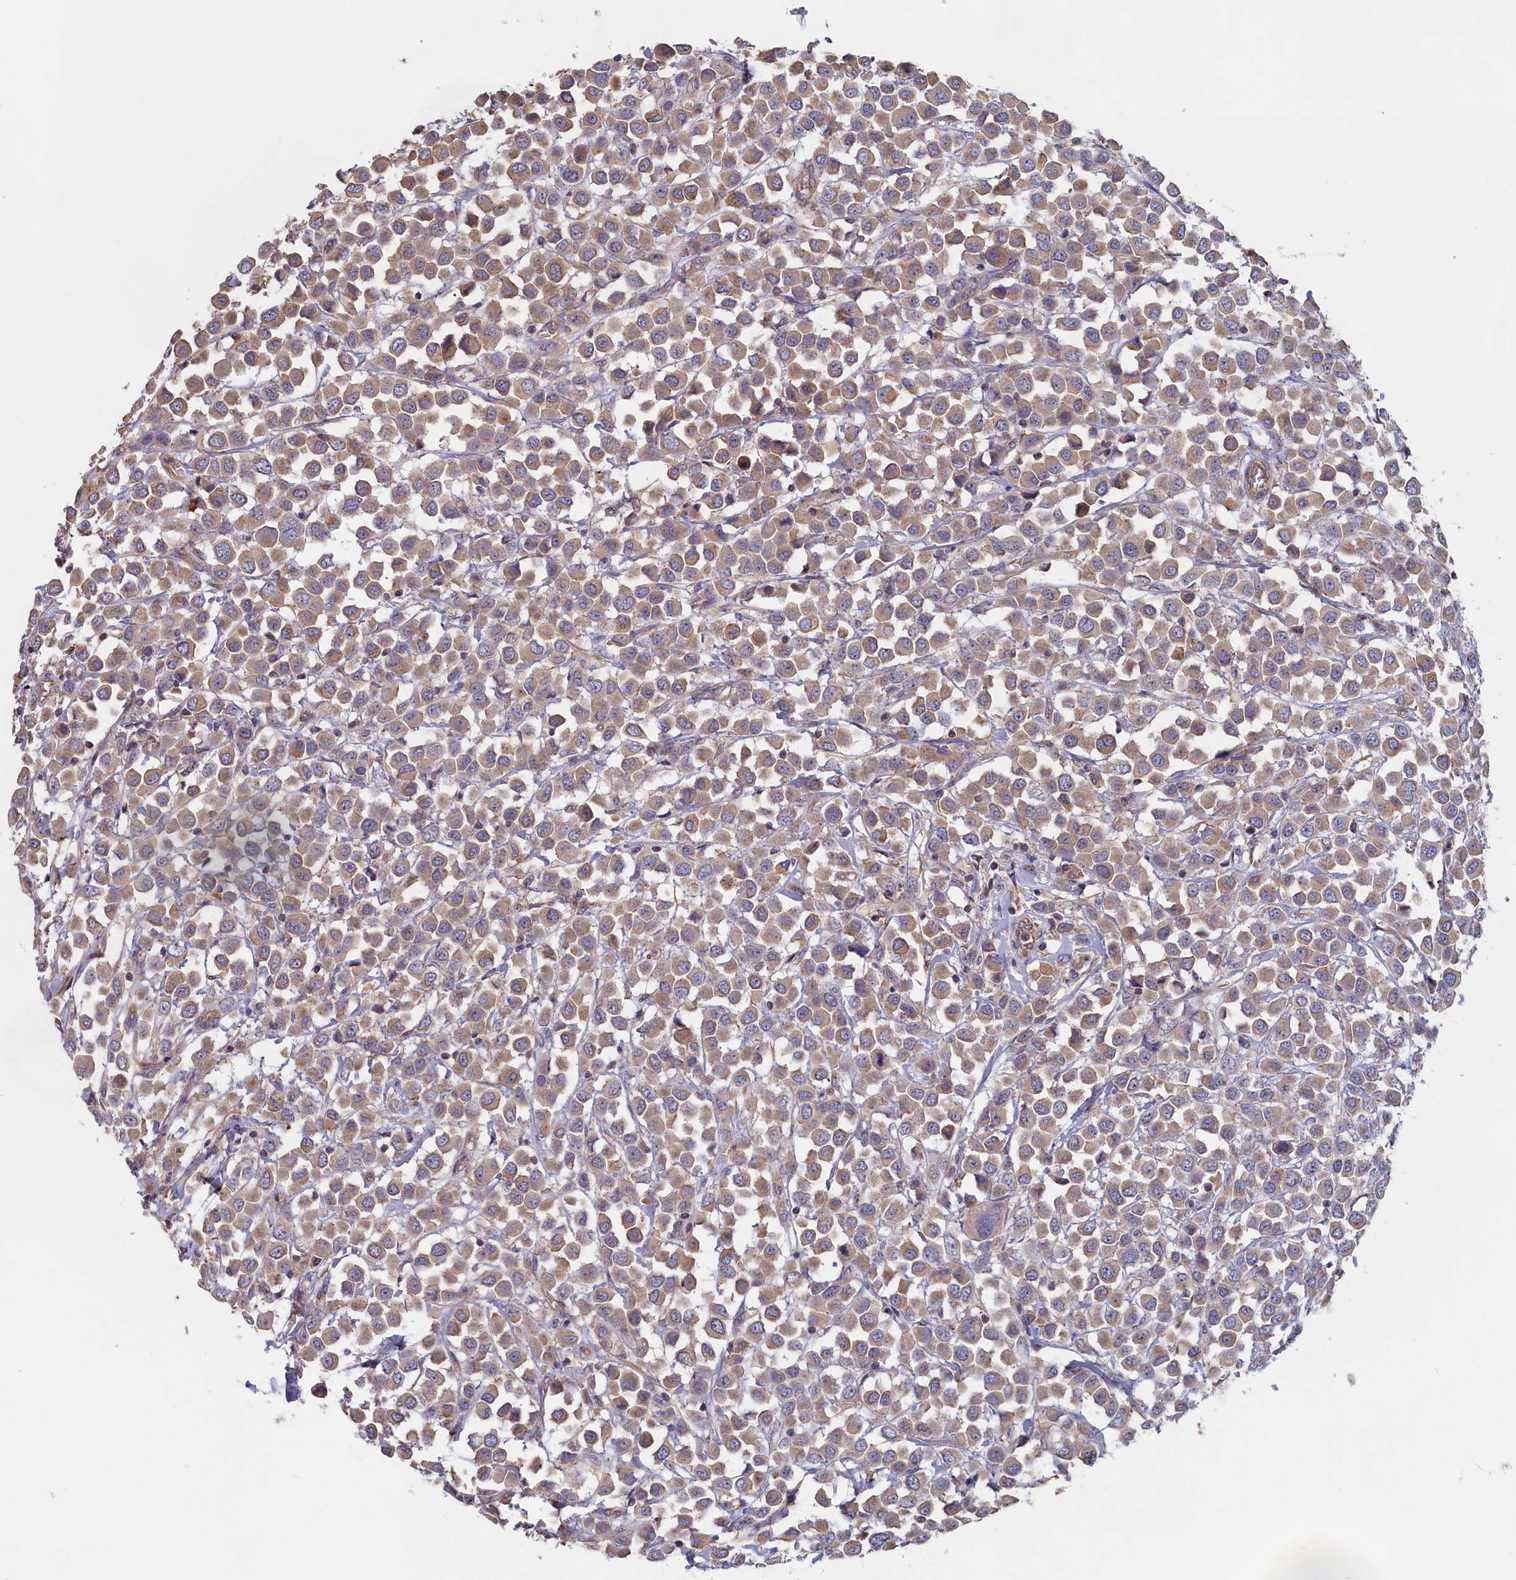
{"staining": {"intensity": "moderate", "quantity": ">75%", "location": "cytoplasmic/membranous"}, "tissue": "breast cancer", "cell_type": "Tumor cells", "image_type": "cancer", "snomed": [{"axis": "morphology", "description": "Duct carcinoma"}, {"axis": "topography", "description": "Breast"}], "caption": "Protein expression analysis of human breast cancer (invasive ductal carcinoma) reveals moderate cytoplasmic/membranous positivity in approximately >75% of tumor cells.", "gene": "ANKRD2", "patient": {"sex": "female", "age": 61}}